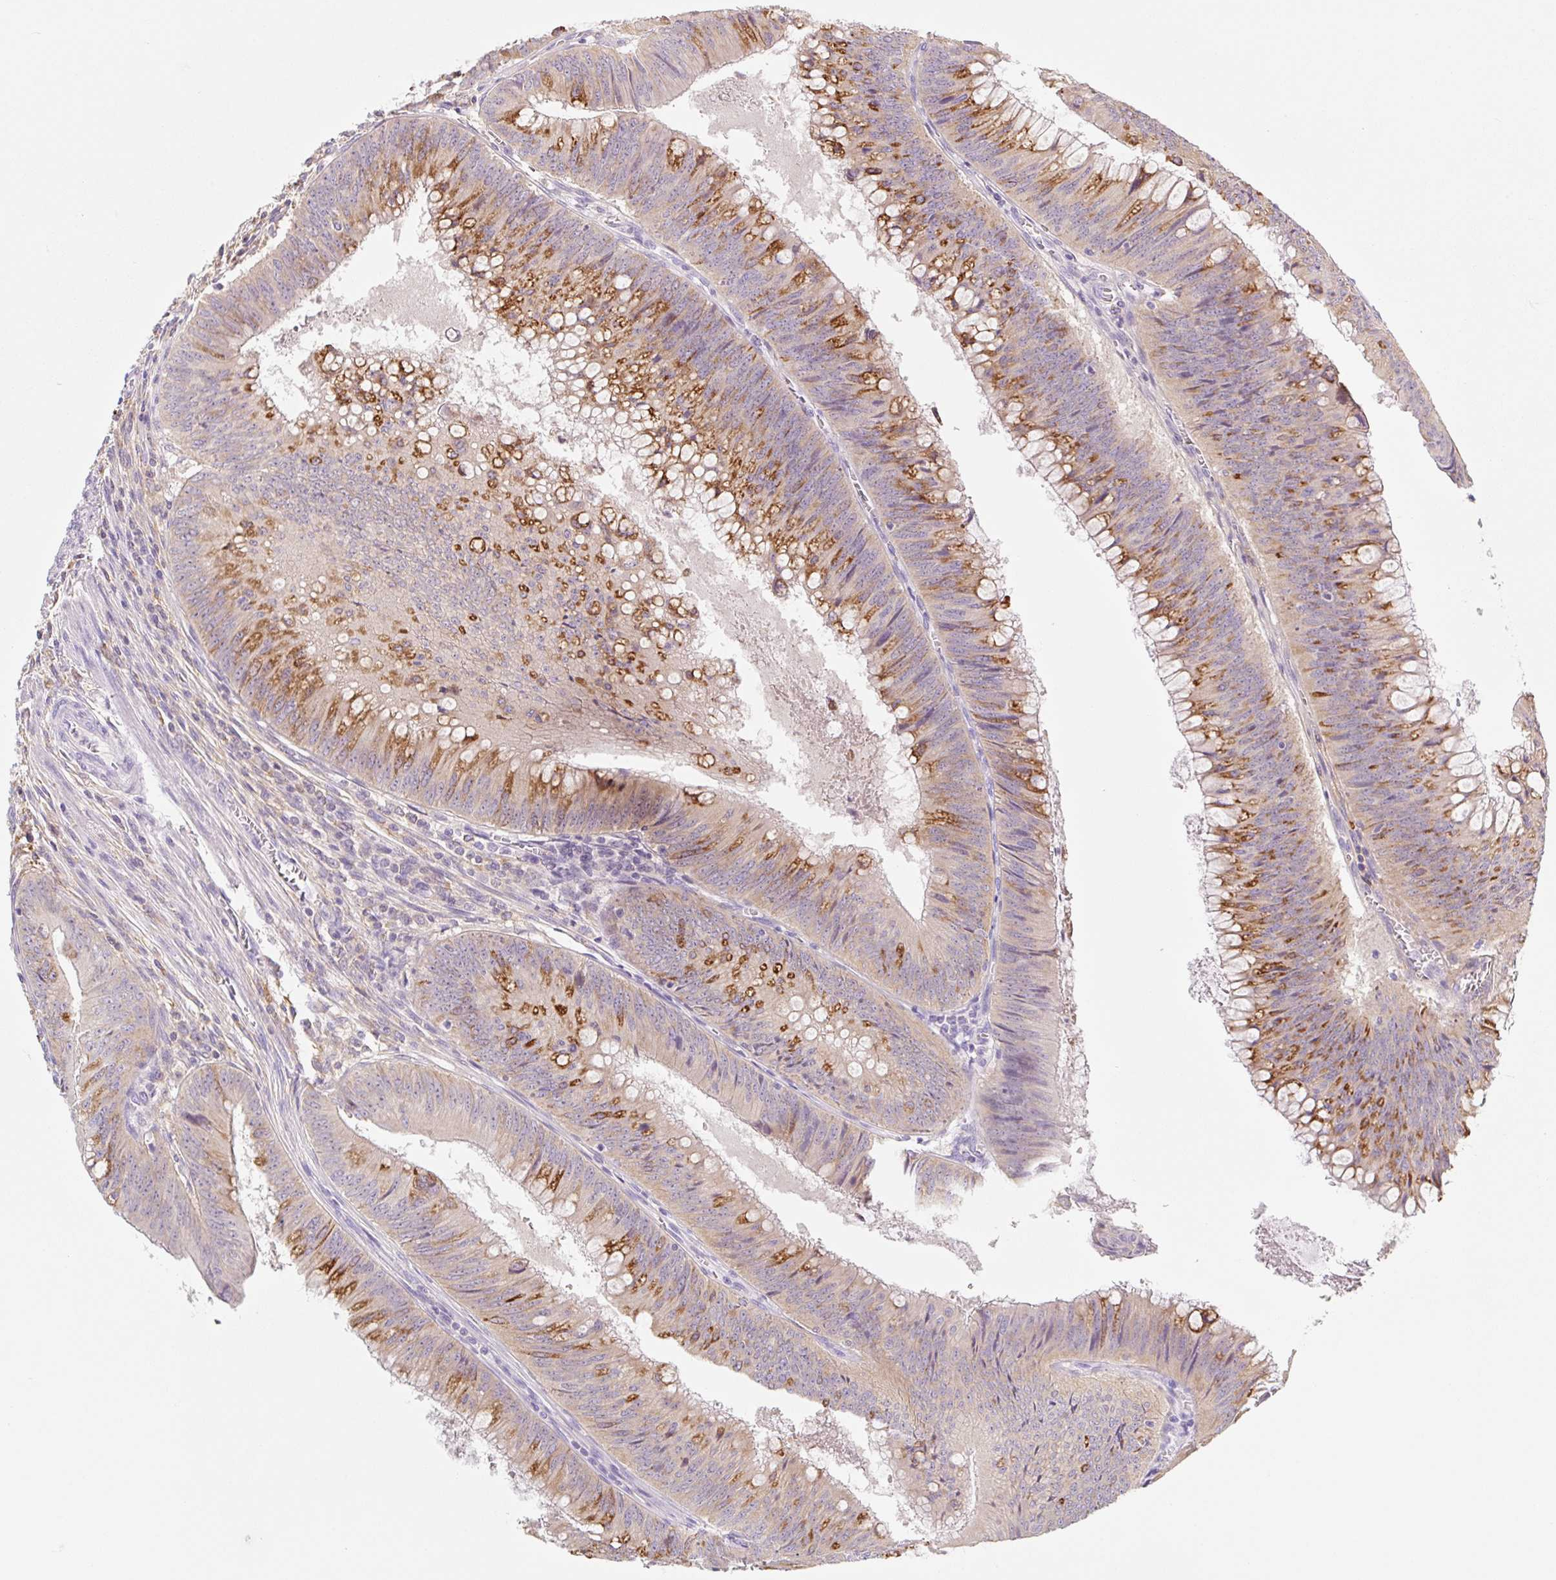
{"staining": {"intensity": "strong", "quantity": "25%-75%", "location": "cytoplasmic/membranous"}, "tissue": "colorectal cancer", "cell_type": "Tumor cells", "image_type": "cancer", "snomed": [{"axis": "morphology", "description": "Adenocarcinoma, NOS"}, {"axis": "topography", "description": "Rectum"}], "caption": "Immunohistochemistry micrograph of adenocarcinoma (colorectal) stained for a protein (brown), which exhibits high levels of strong cytoplasmic/membranous expression in about 25%-75% of tumor cells.", "gene": "LYVE1", "patient": {"sex": "female", "age": 72}}